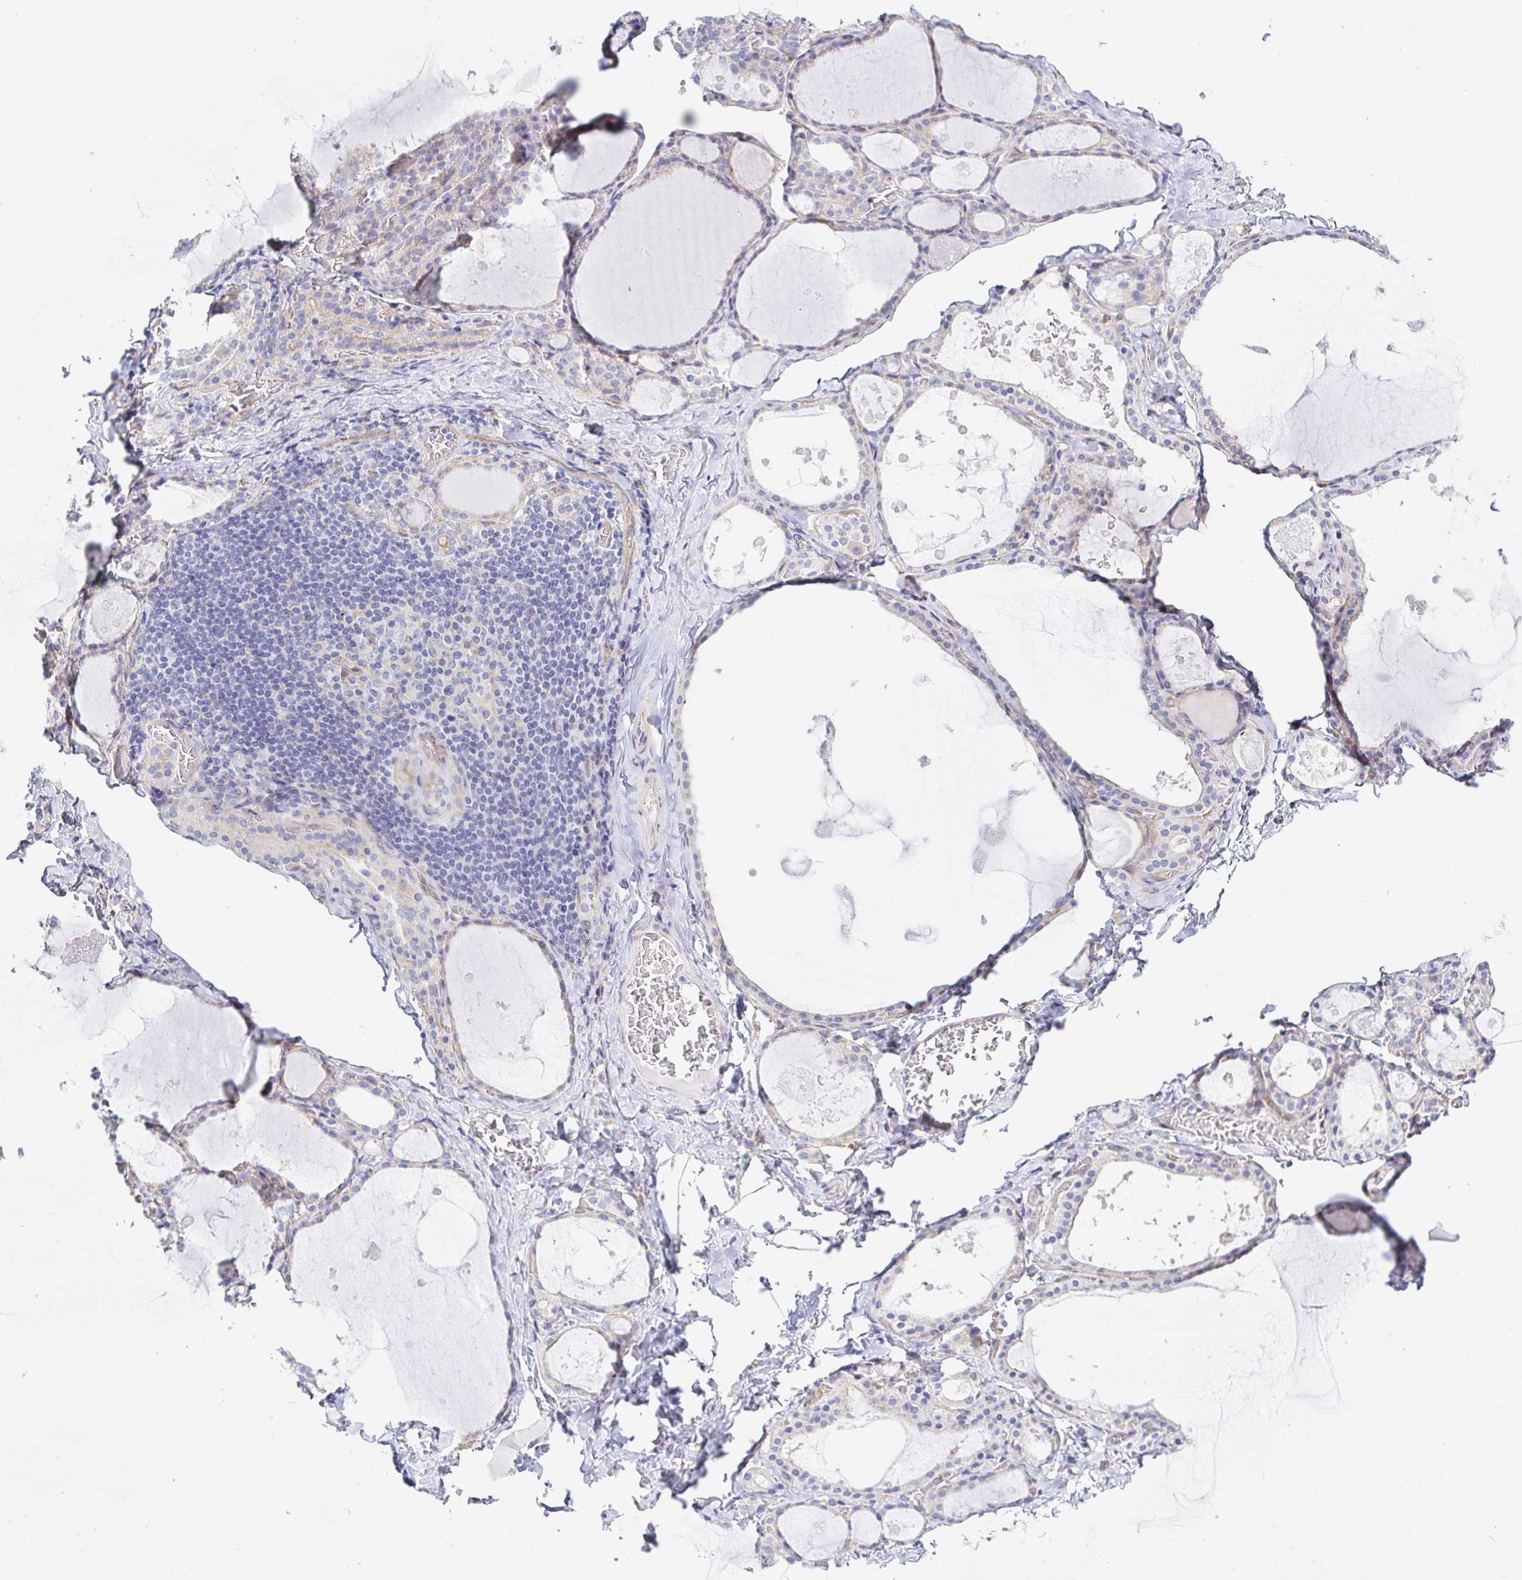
{"staining": {"intensity": "negative", "quantity": "none", "location": "none"}, "tissue": "thyroid gland", "cell_type": "Glandular cells", "image_type": "normal", "snomed": [{"axis": "morphology", "description": "Normal tissue, NOS"}, {"axis": "topography", "description": "Thyroid gland"}], "caption": "IHC of unremarkable human thyroid gland reveals no staining in glandular cells.", "gene": "ARL4D", "patient": {"sex": "male", "age": 56}}